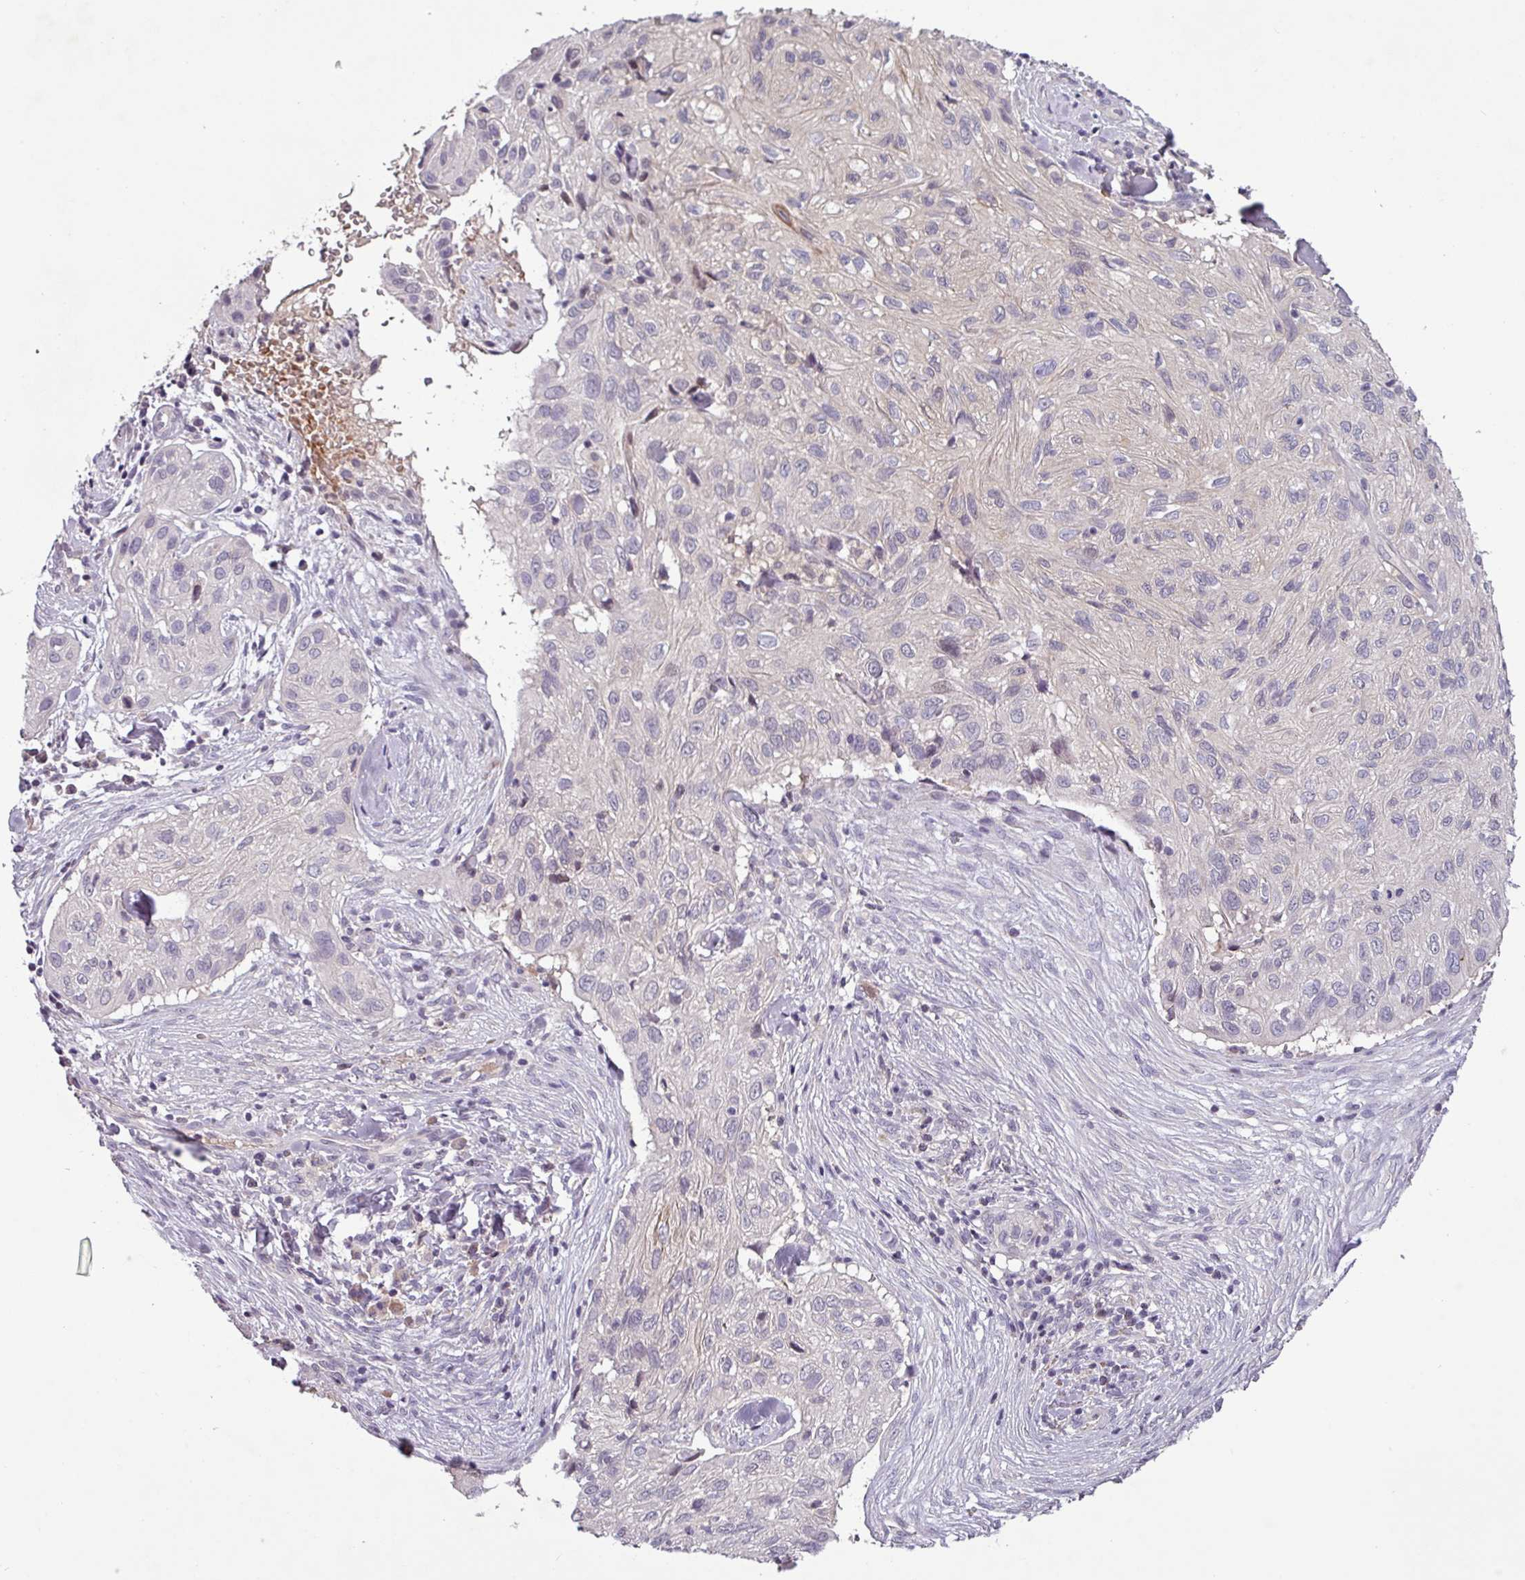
{"staining": {"intensity": "negative", "quantity": "none", "location": "none"}, "tissue": "skin cancer", "cell_type": "Tumor cells", "image_type": "cancer", "snomed": [{"axis": "morphology", "description": "Squamous cell carcinoma, NOS"}, {"axis": "topography", "description": "Skin"}], "caption": "Skin squamous cell carcinoma stained for a protein using immunohistochemistry (IHC) reveals no positivity tumor cells.", "gene": "SLC5A10", "patient": {"sex": "male", "age": 82}}